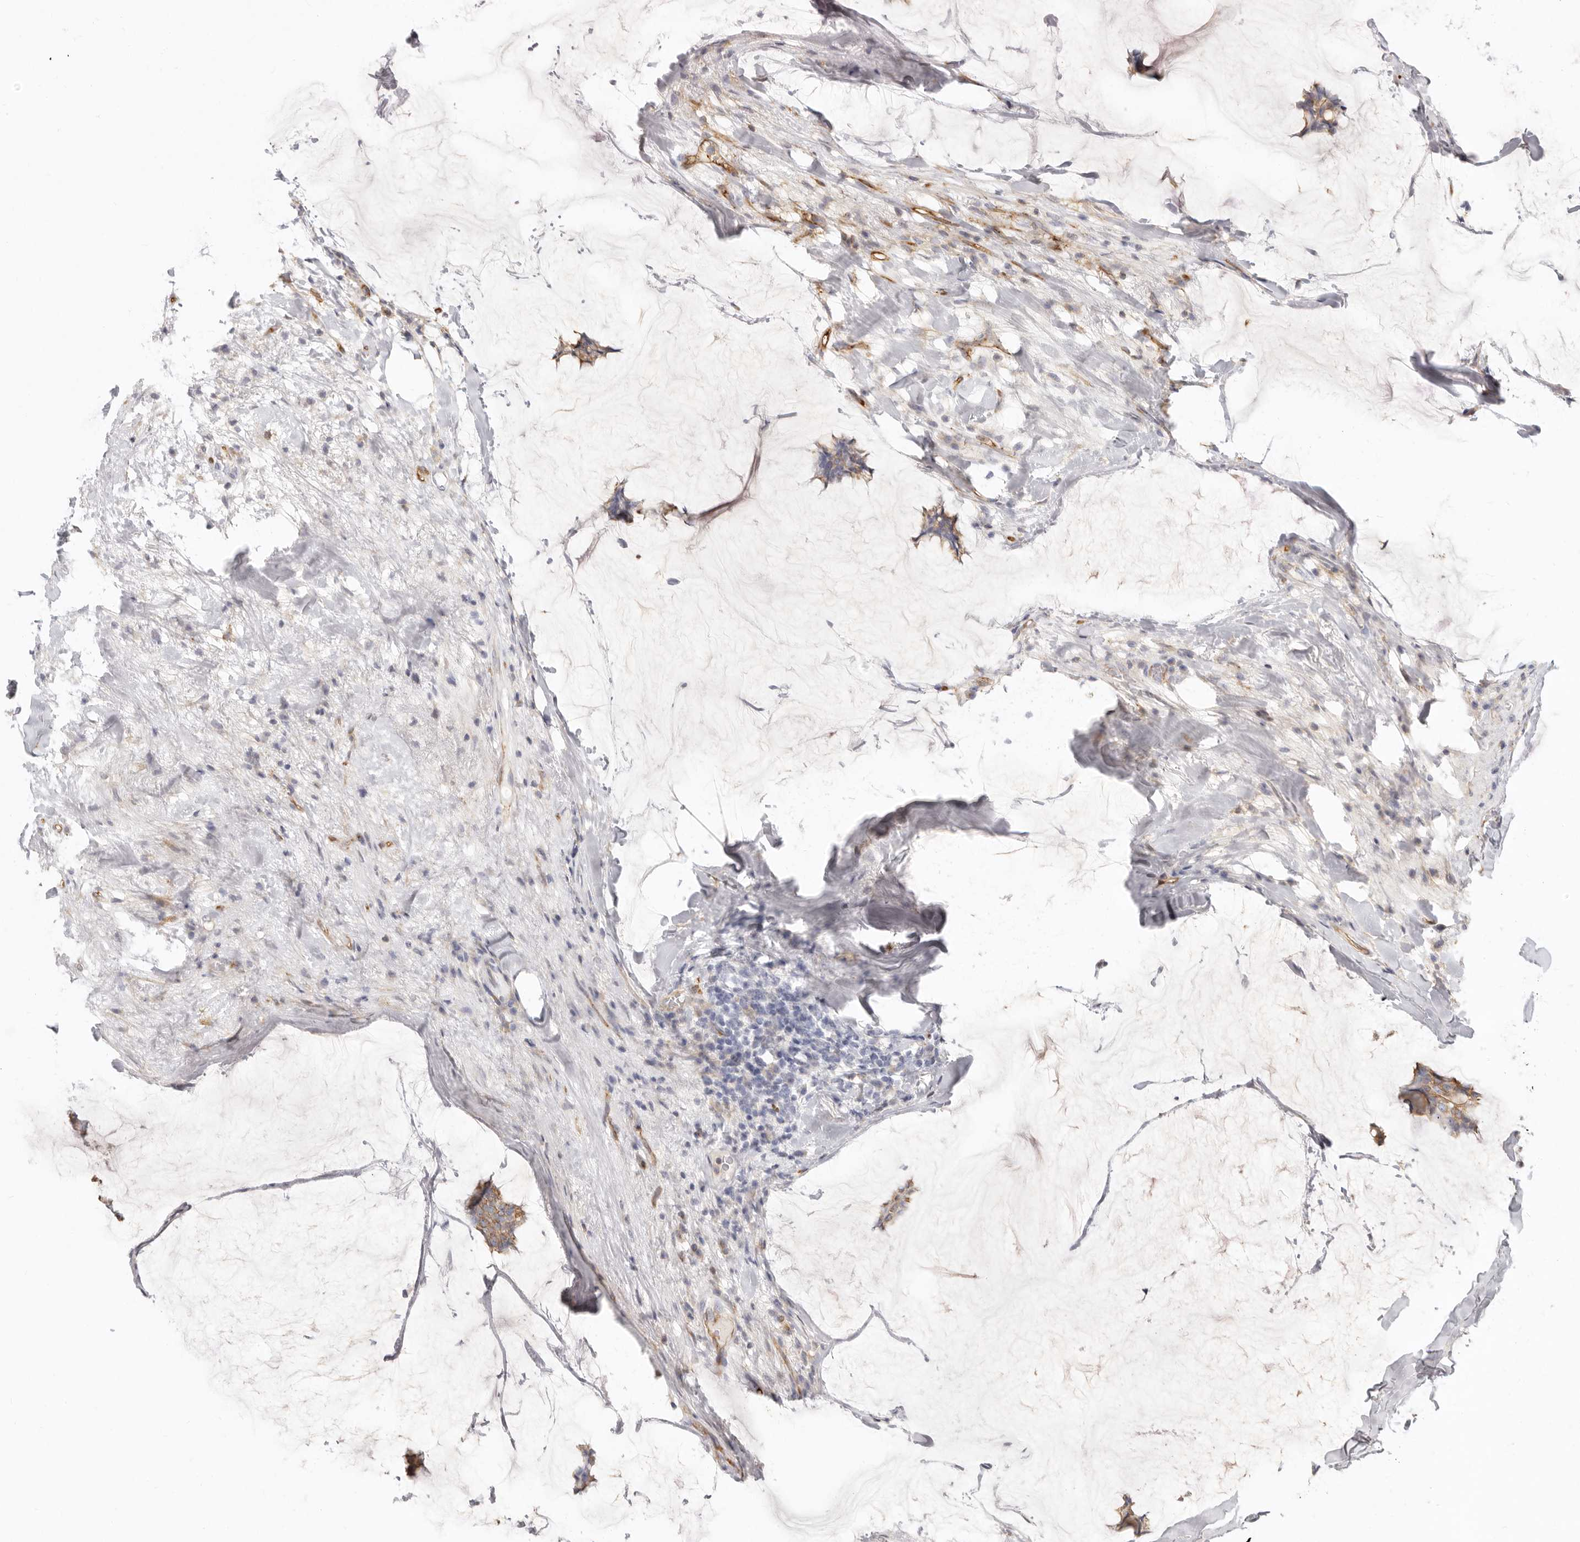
{"staining": {"intensity": "moderate", "quantity": ">75%", "location": "cytoplasmic/membranous"}, "tissue": "breast cancer", "cell_type": "Tumor cells", "image_type": "cancer", "snomed": [{"axis": "morphology", "description": "Duct carcinoma"}, {"axis": "topography", "description": "Breast"}], "caption": "An immunohistochemistry photomicrograph of neoplastic tissue is shown. Protein staining in brown labels moderate cytoplasmic/membranous positivity in breast cancer (invasive ductal carcinoma) within tumor cells. The staining is performed using DAB brown chromogen to label protein expression. The nuclei are counter-stained blue using hematoxylin.", "gene": "NIBAN1", "patient": {"sex": "female", "age": 93}}